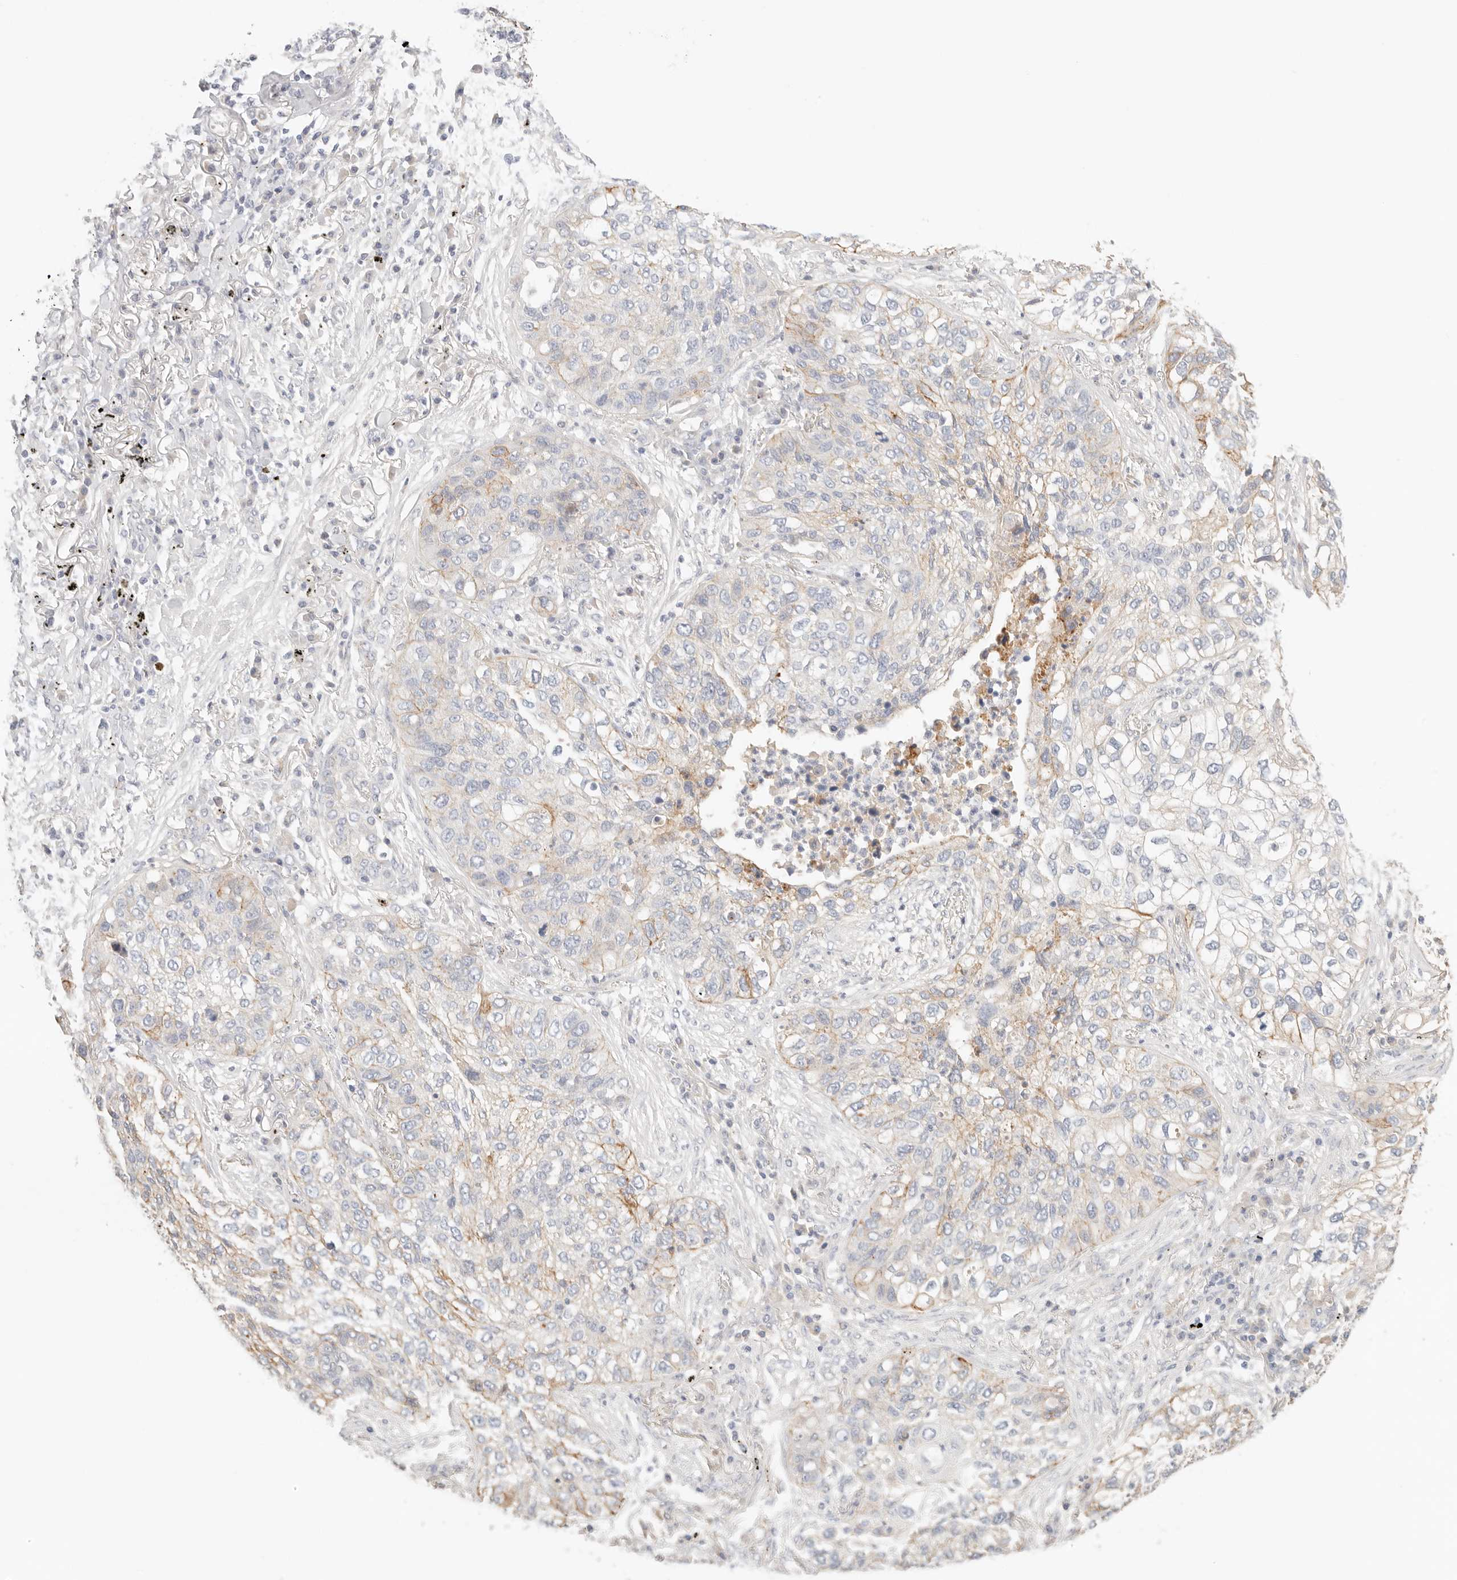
{"staining": {"intensity": "strong", "quantity": "<25%", "location": "cytoplasmic/membranous"}, "tissue": "lung cancer", "cell_type": "Tumor cells", "image_type": "cancer", "snomed": [{"axis": "morphology", "description": "Squamous cell carcinoma, NOS"}, {"axis": "topography", "description": "Lung"}], "caption": "Lung cancer (squamous cell carcinoma) stained with a brown dye displays strong cytoplasmic/membranous positive staining in about <25% of tumor cells.", "gene": "CEP120", "patient": {"sex": "female", "age": 63}}